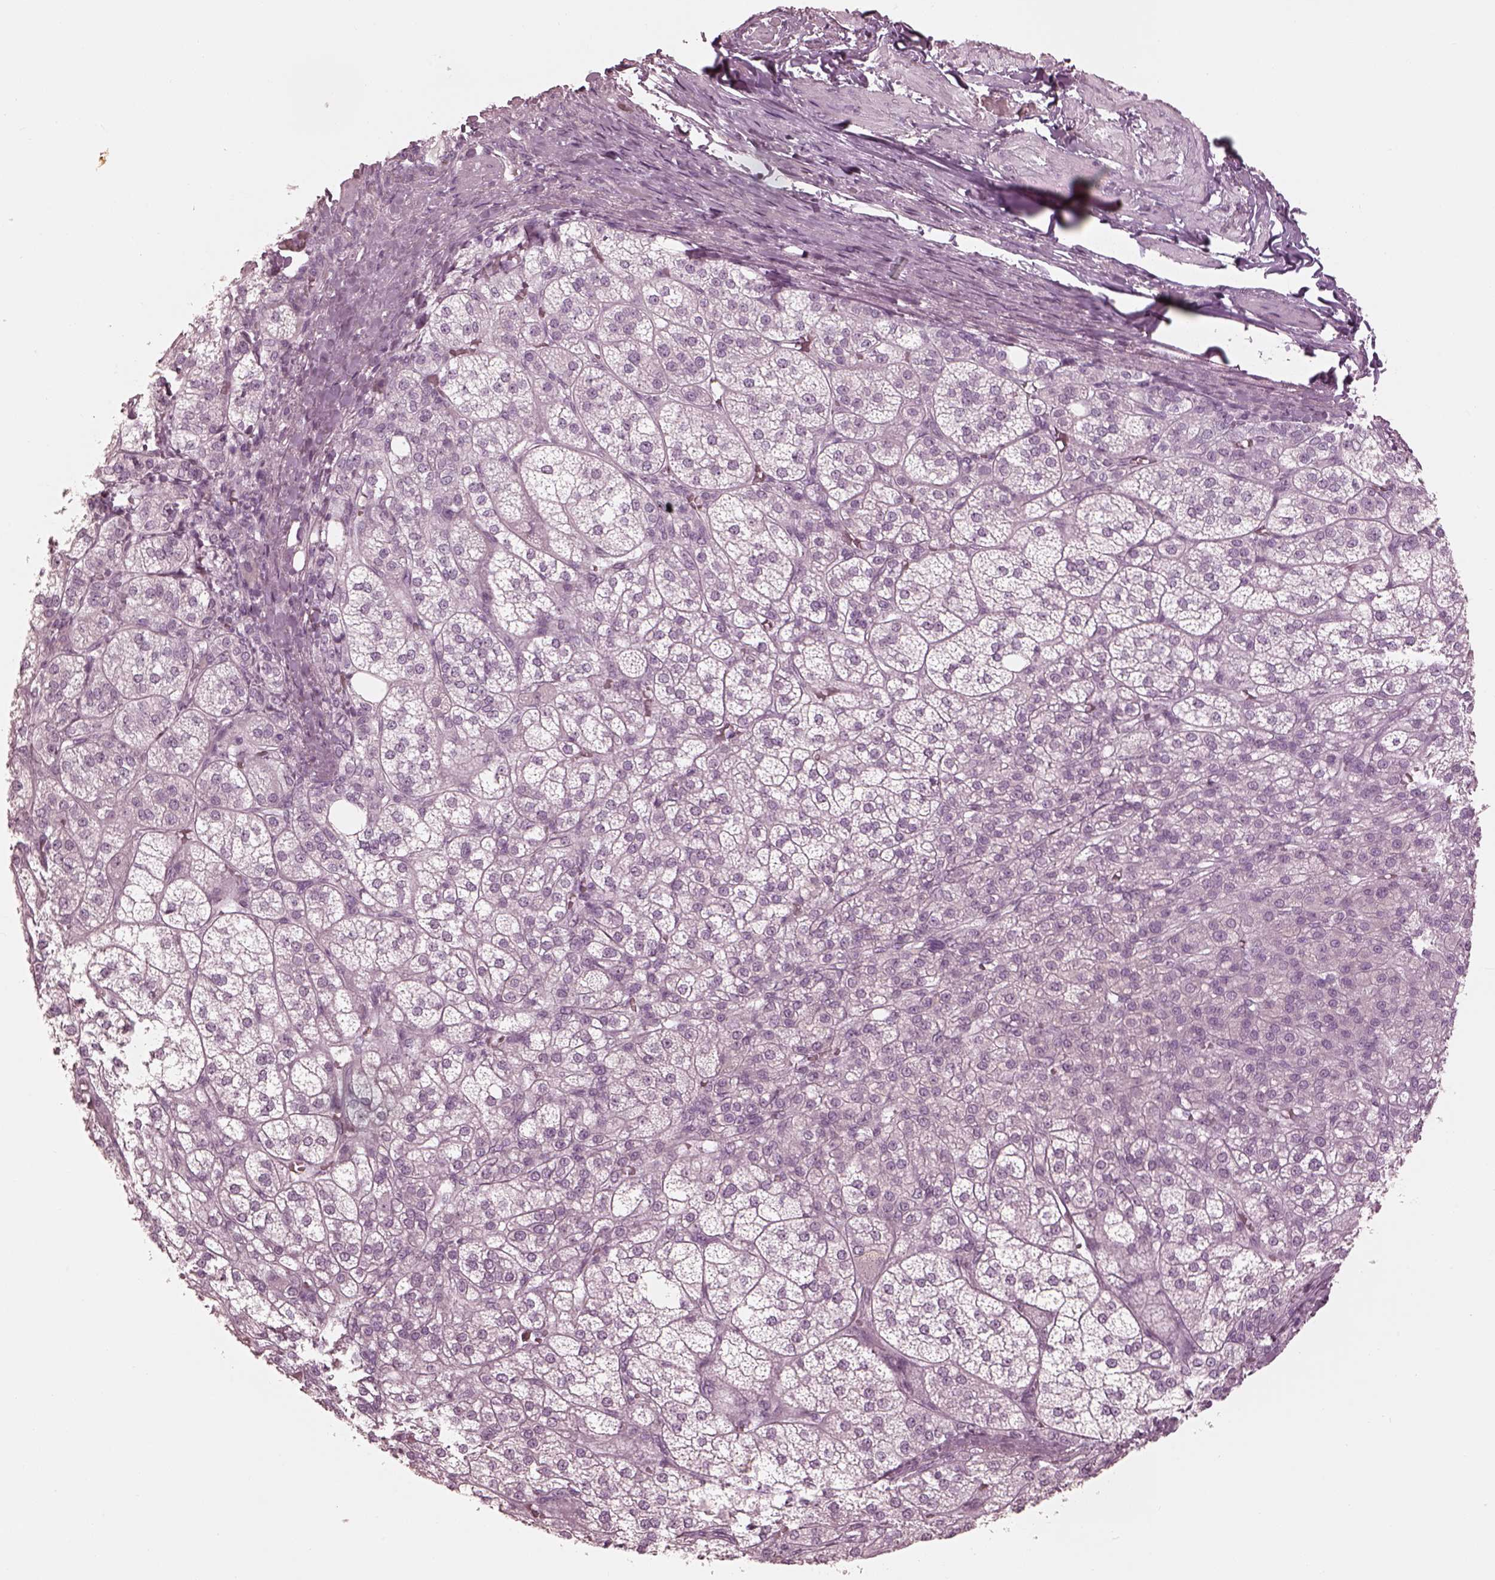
{"staining": {"intensity": "negative", "quantity": "none", "location": "none"}, "tissue": "adrenal gland", "cell_type": "Glandular cells", "image_type": "normal", "snomed": [{"axis": "morphology", "description": "Normal tissue, NOS"}, {"axis": "topography", "description": "Adrenal gland"}], "caption": "This is a micrograph of IHC staining of benign adrenal gland, which shows no expression in glandular cells.", "gene": "KRTAP24", "patient": {"sex": "female", "age": 60}}